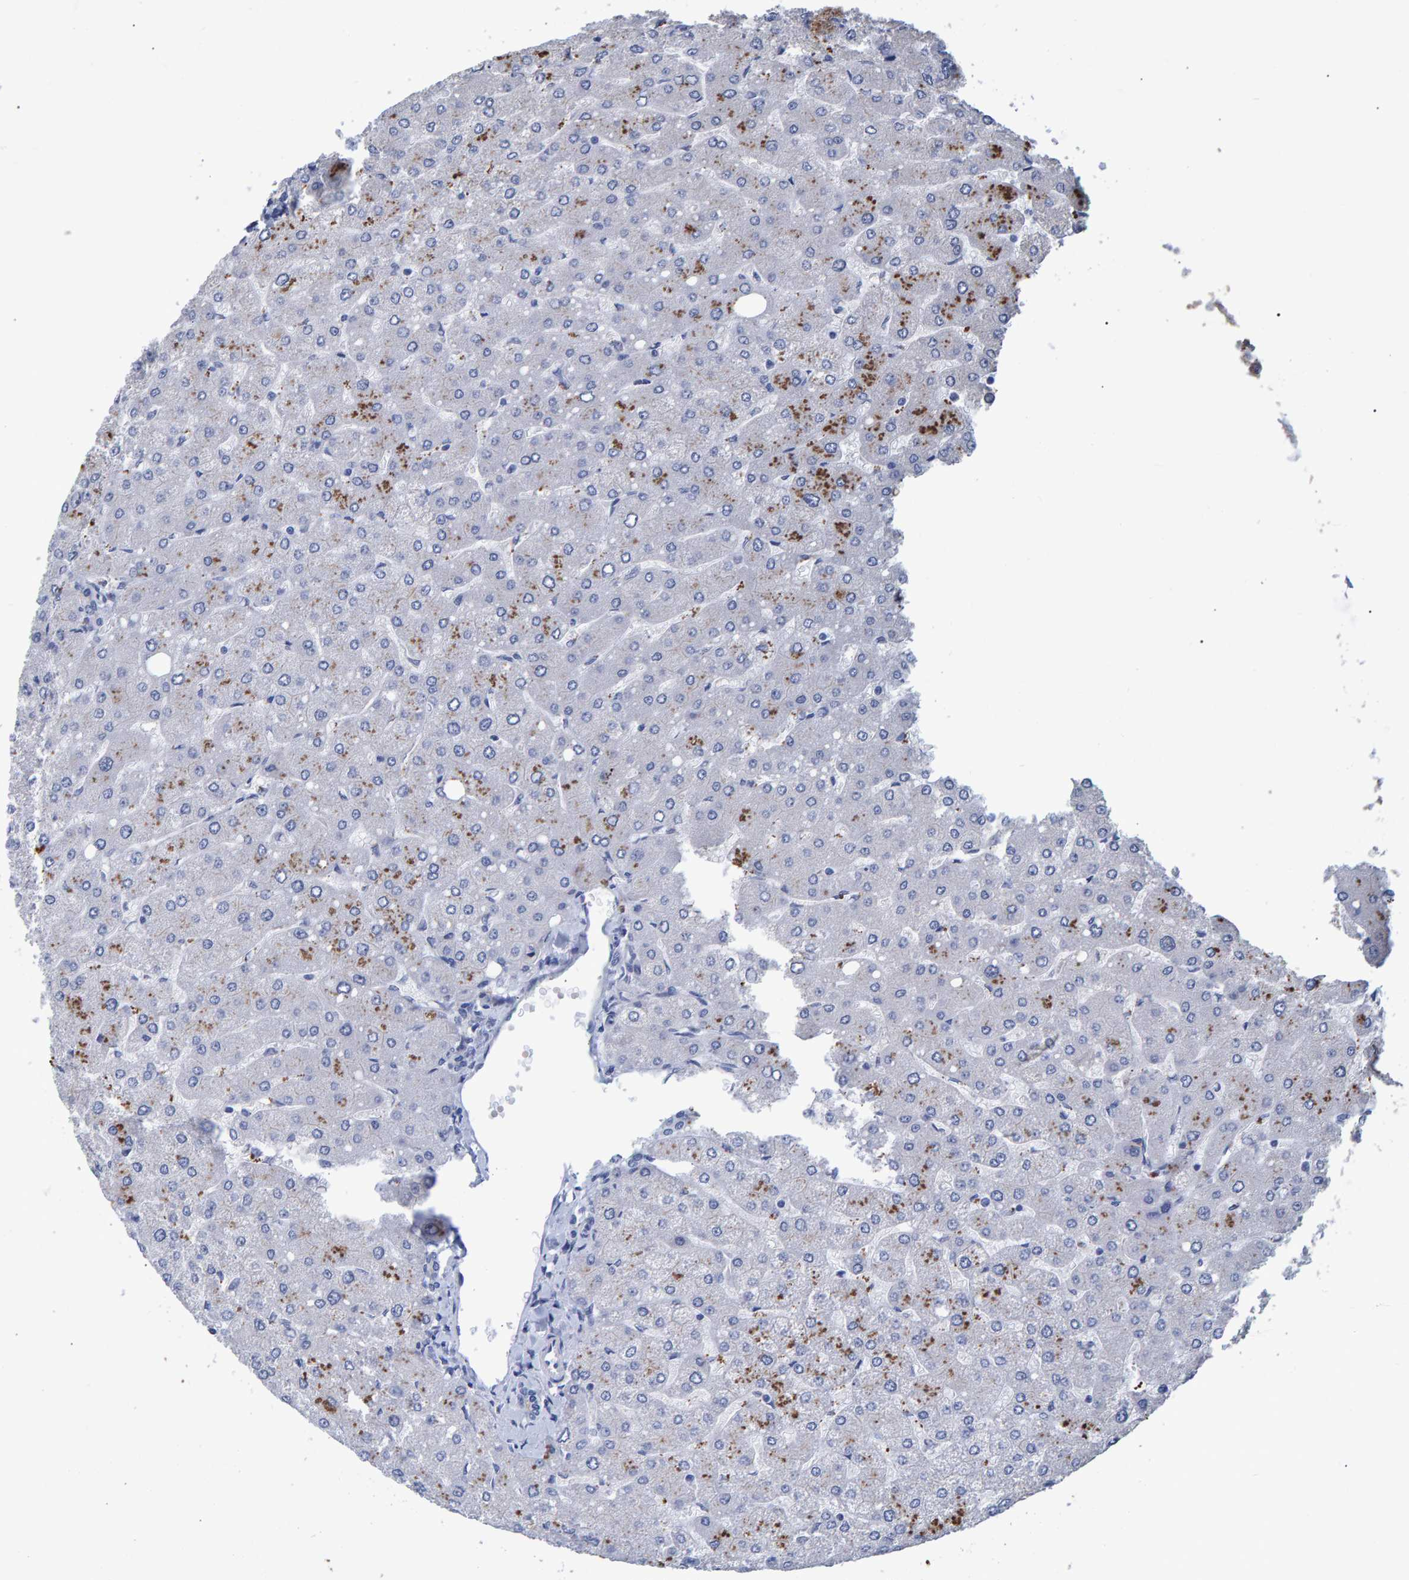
{"staining": {"intensity": "negative", "quantity": "none", "location": "none"}, "tissue": "liver", "cell_type": "Cholangiocytes", "image_type": "normal", "snomed": [{"axis": "morphology", "description": "Normal tissue, NOS"}, {"axis": "topography", "description": "Liver"}], "caption": "DAB (3,3'-diaminobenzidine) immunohistochemical staining of benign liver displays no significant positivity in cholangiocytes.", "gene": "QKI", "patient": {"sex": "male", "age": 55}}